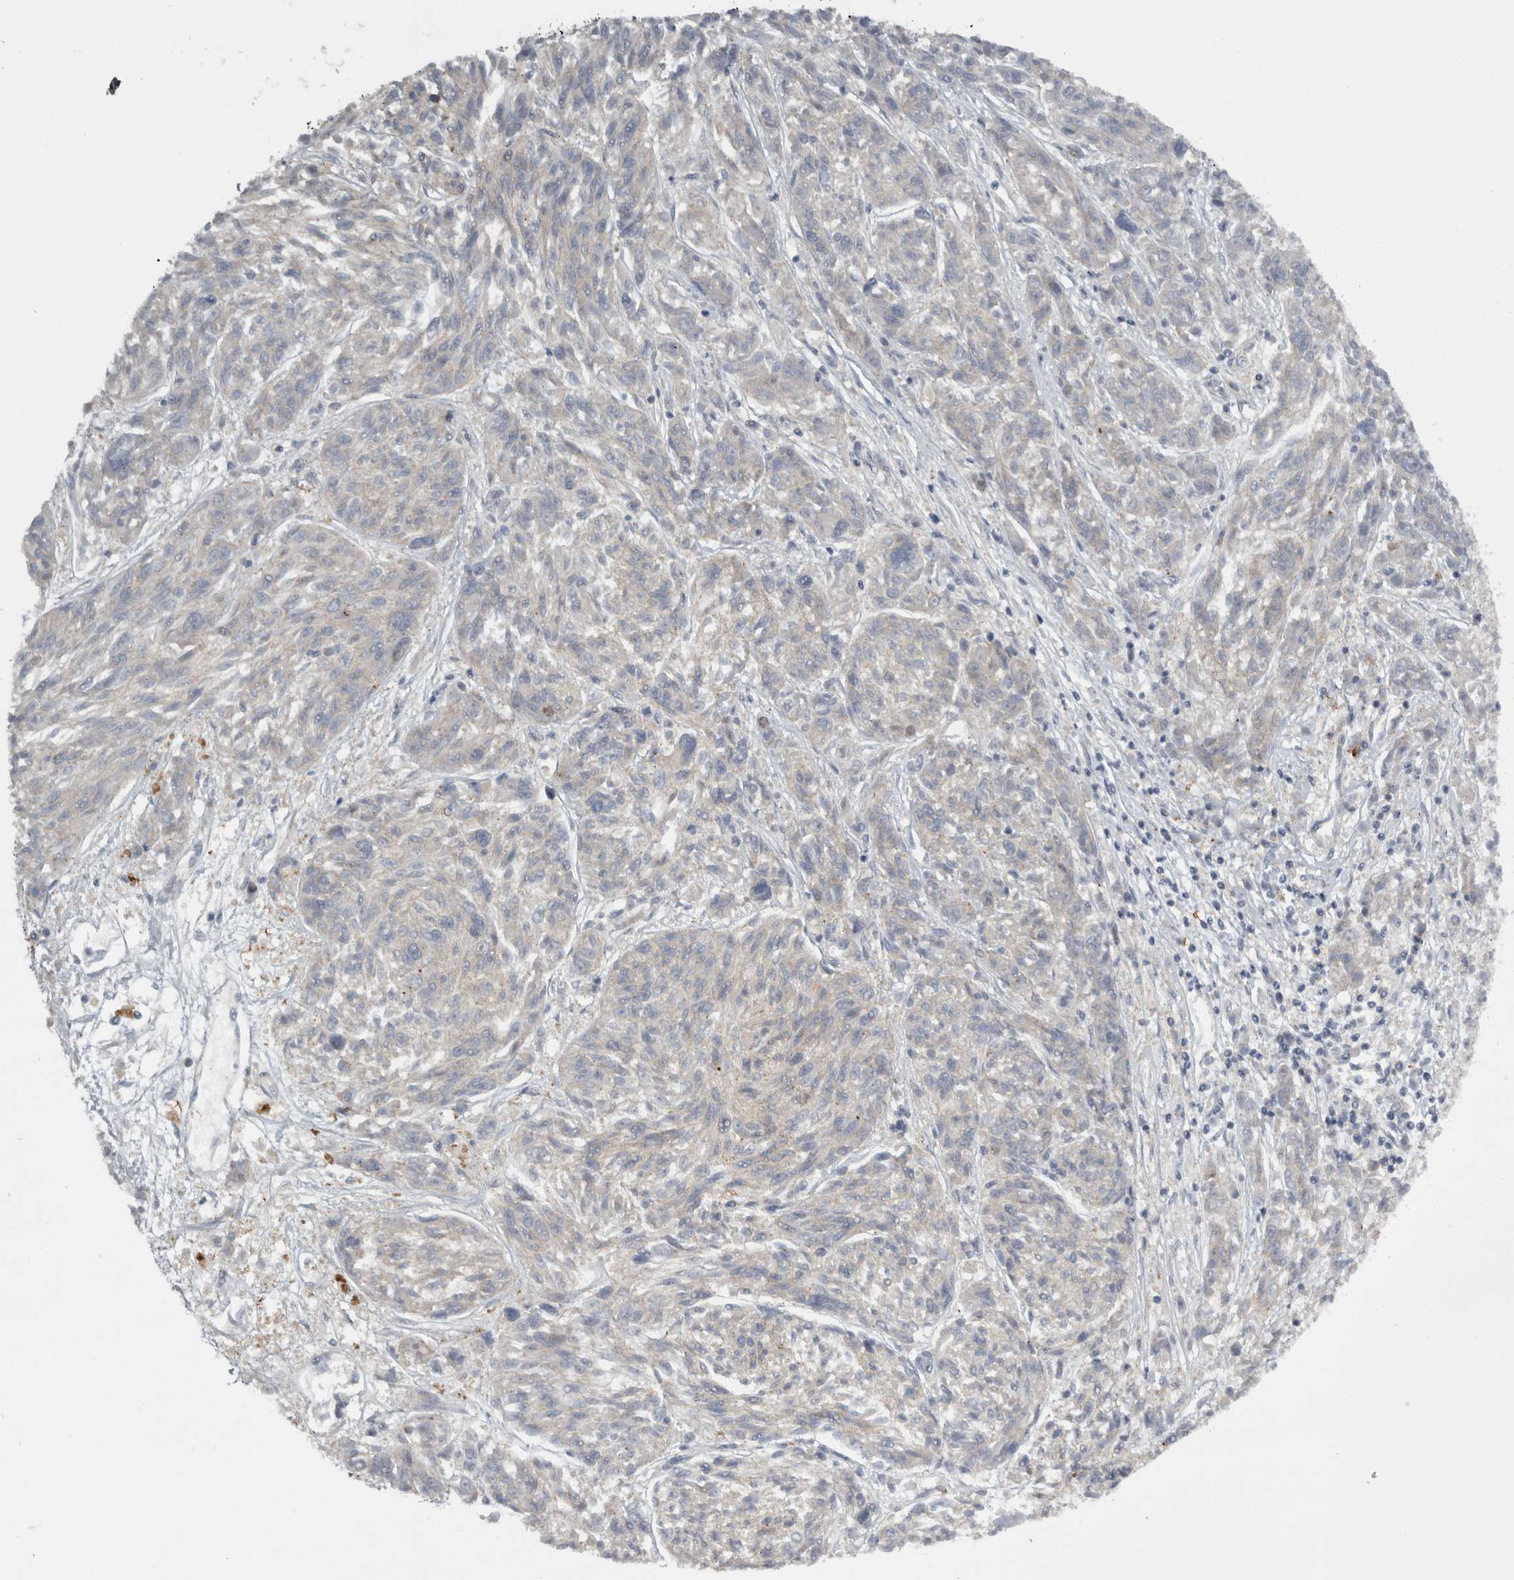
{"staining": {"intensity": "negative", "quantity": "none", "location": "none"}, "tissue": "melanoma", "cell_type": "Tumor cells", "image_type": "cancer", "snomed": [{"axis": "morphology", "description": "Malignant melanoma, NOS"}, {"axis": "topography", "description": "Skin"}], "caption": "Melanoma was stained to show a protein in brown. There is no significant expression in tumor cells.", "gene": "SLCO5A1", "patient": {"sex": "male", "age": 53}}